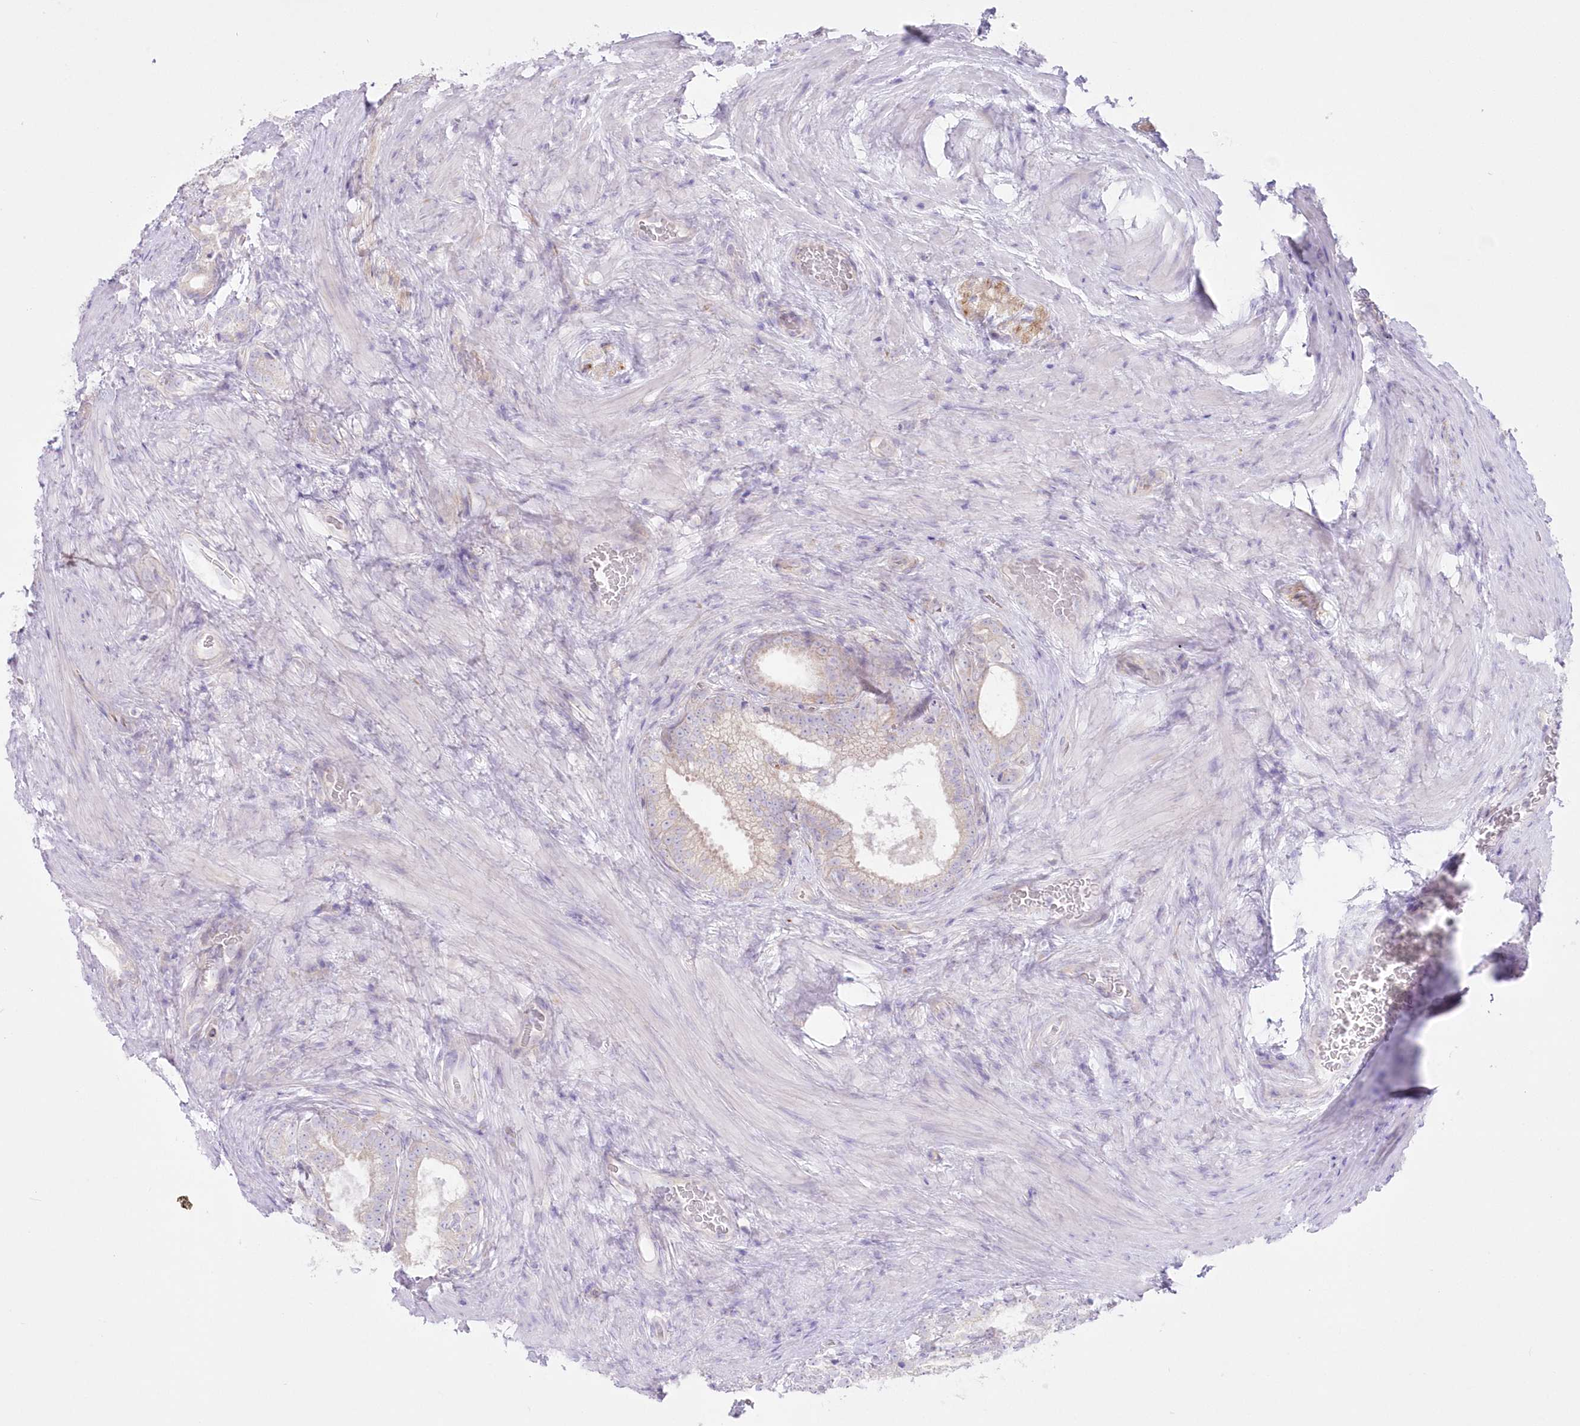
{"staining": {"intensity": "weak", "quantity": "25%-75%", "location": "cytoplasmic/membranous"}, "tissue": "prostate cancer", "cell_type": "Tumor cells", "image_type": "cancer", "snomed": [{"axis": "morphology", "description": "Adenocarcinoma, Low grade"}, {"axis": "topography", "description": "Prostate"}], "caption": "This is a micrograph of immunohistochemistry (IHC) staining of prostate cancer, which shows weak expression in the cytoplasmic/membranous of tumor cells.", "gene": "ZNF843", "patient": {"sex": "male", "age": 71}}